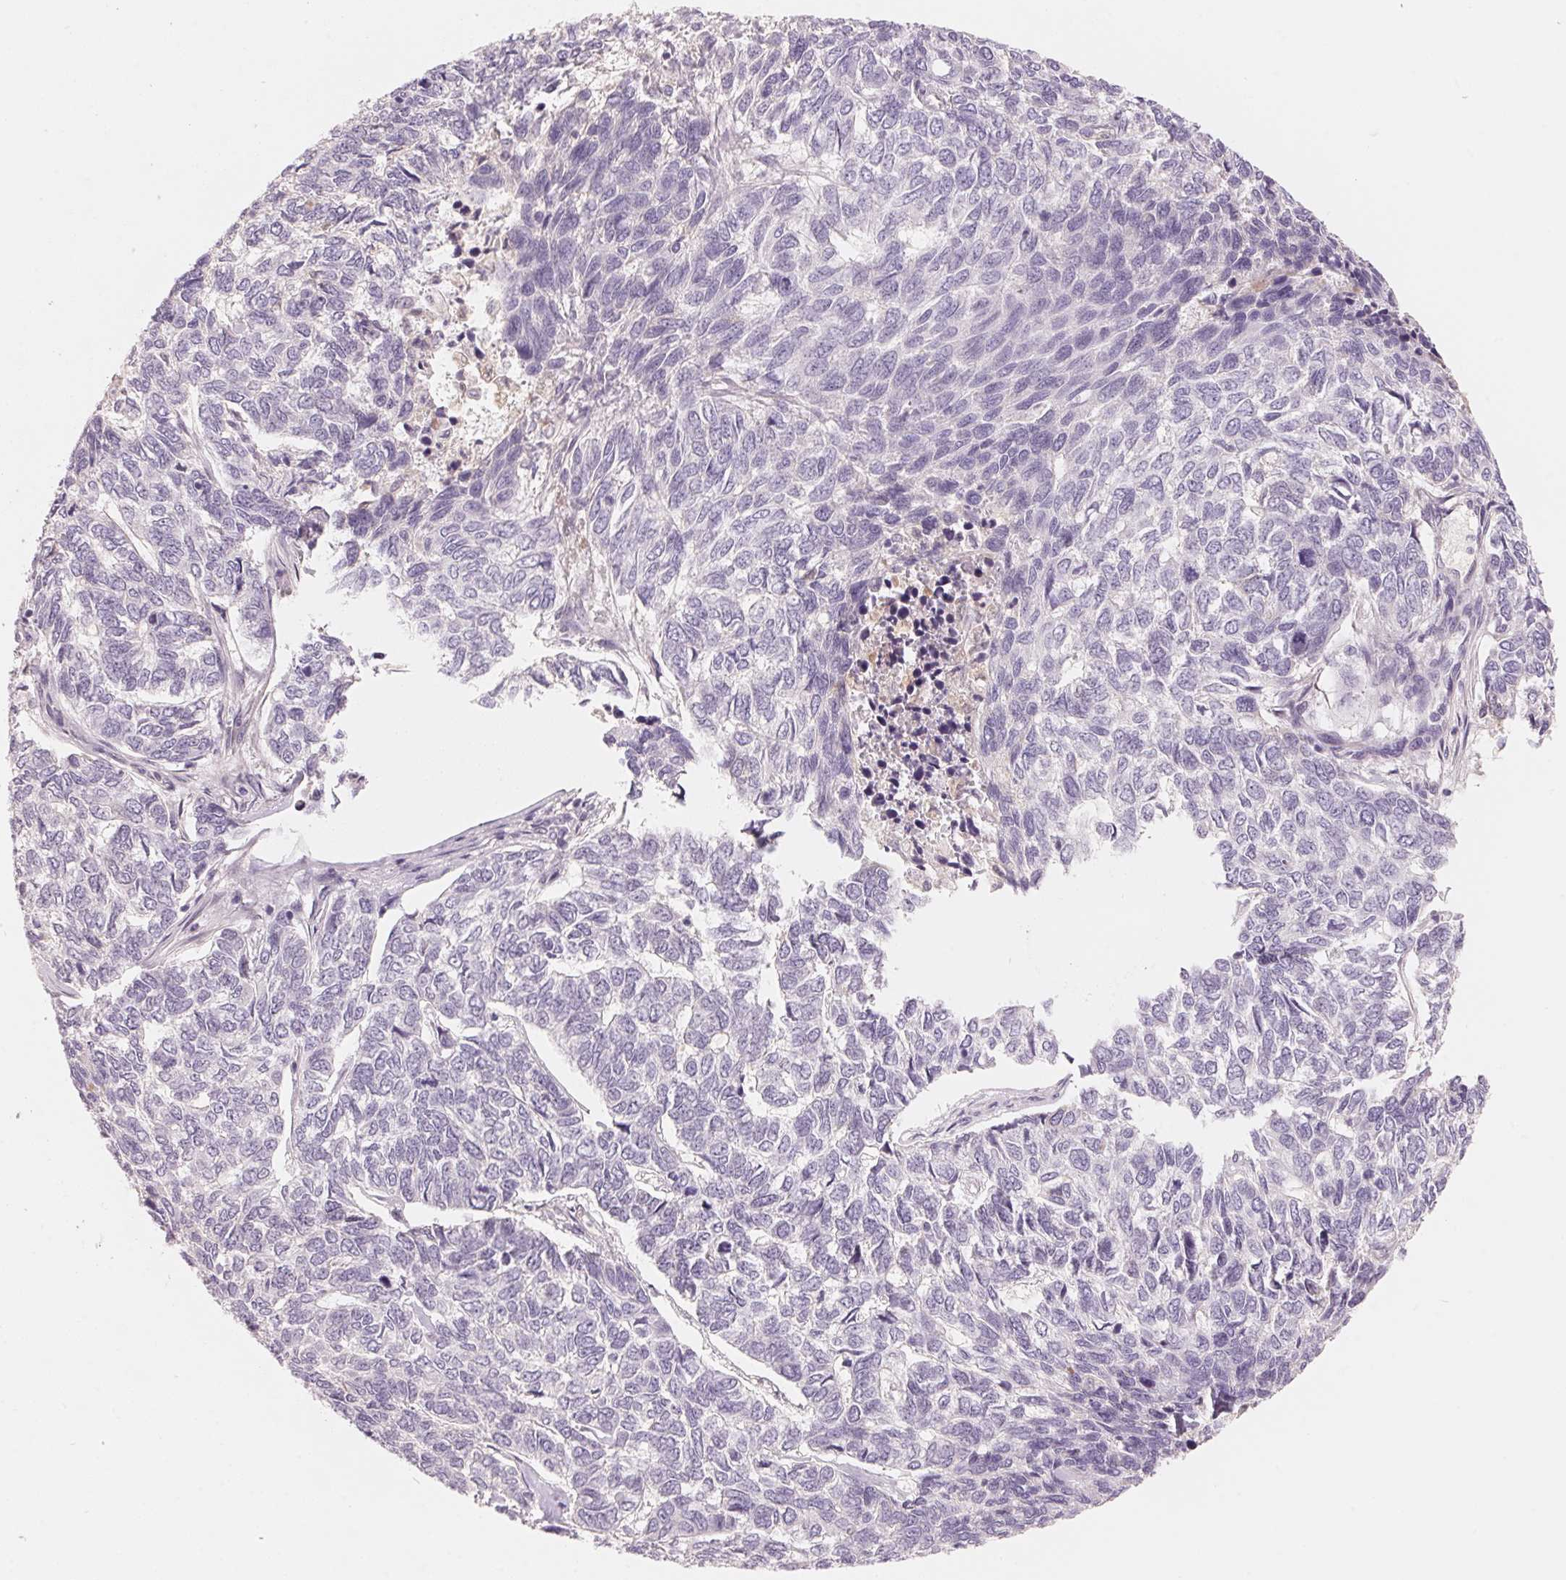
{"staining": {"intensity": "negative", "quantity": "none", "location": "none"}, "tissue": "skin cancer", "cell_type": "Tumor cells", "image_type": "cancer", "snomed": [{"axis": "morphology", "description": "Basal cell carcinoma"}, {"axis": "topography", "description": "Skin"}], "caption": "The photomicrograph displays no staining of tumor cells in skin cancer.", "gene": "CFHR2", "patient": {"sex": "female", "age": 65}}